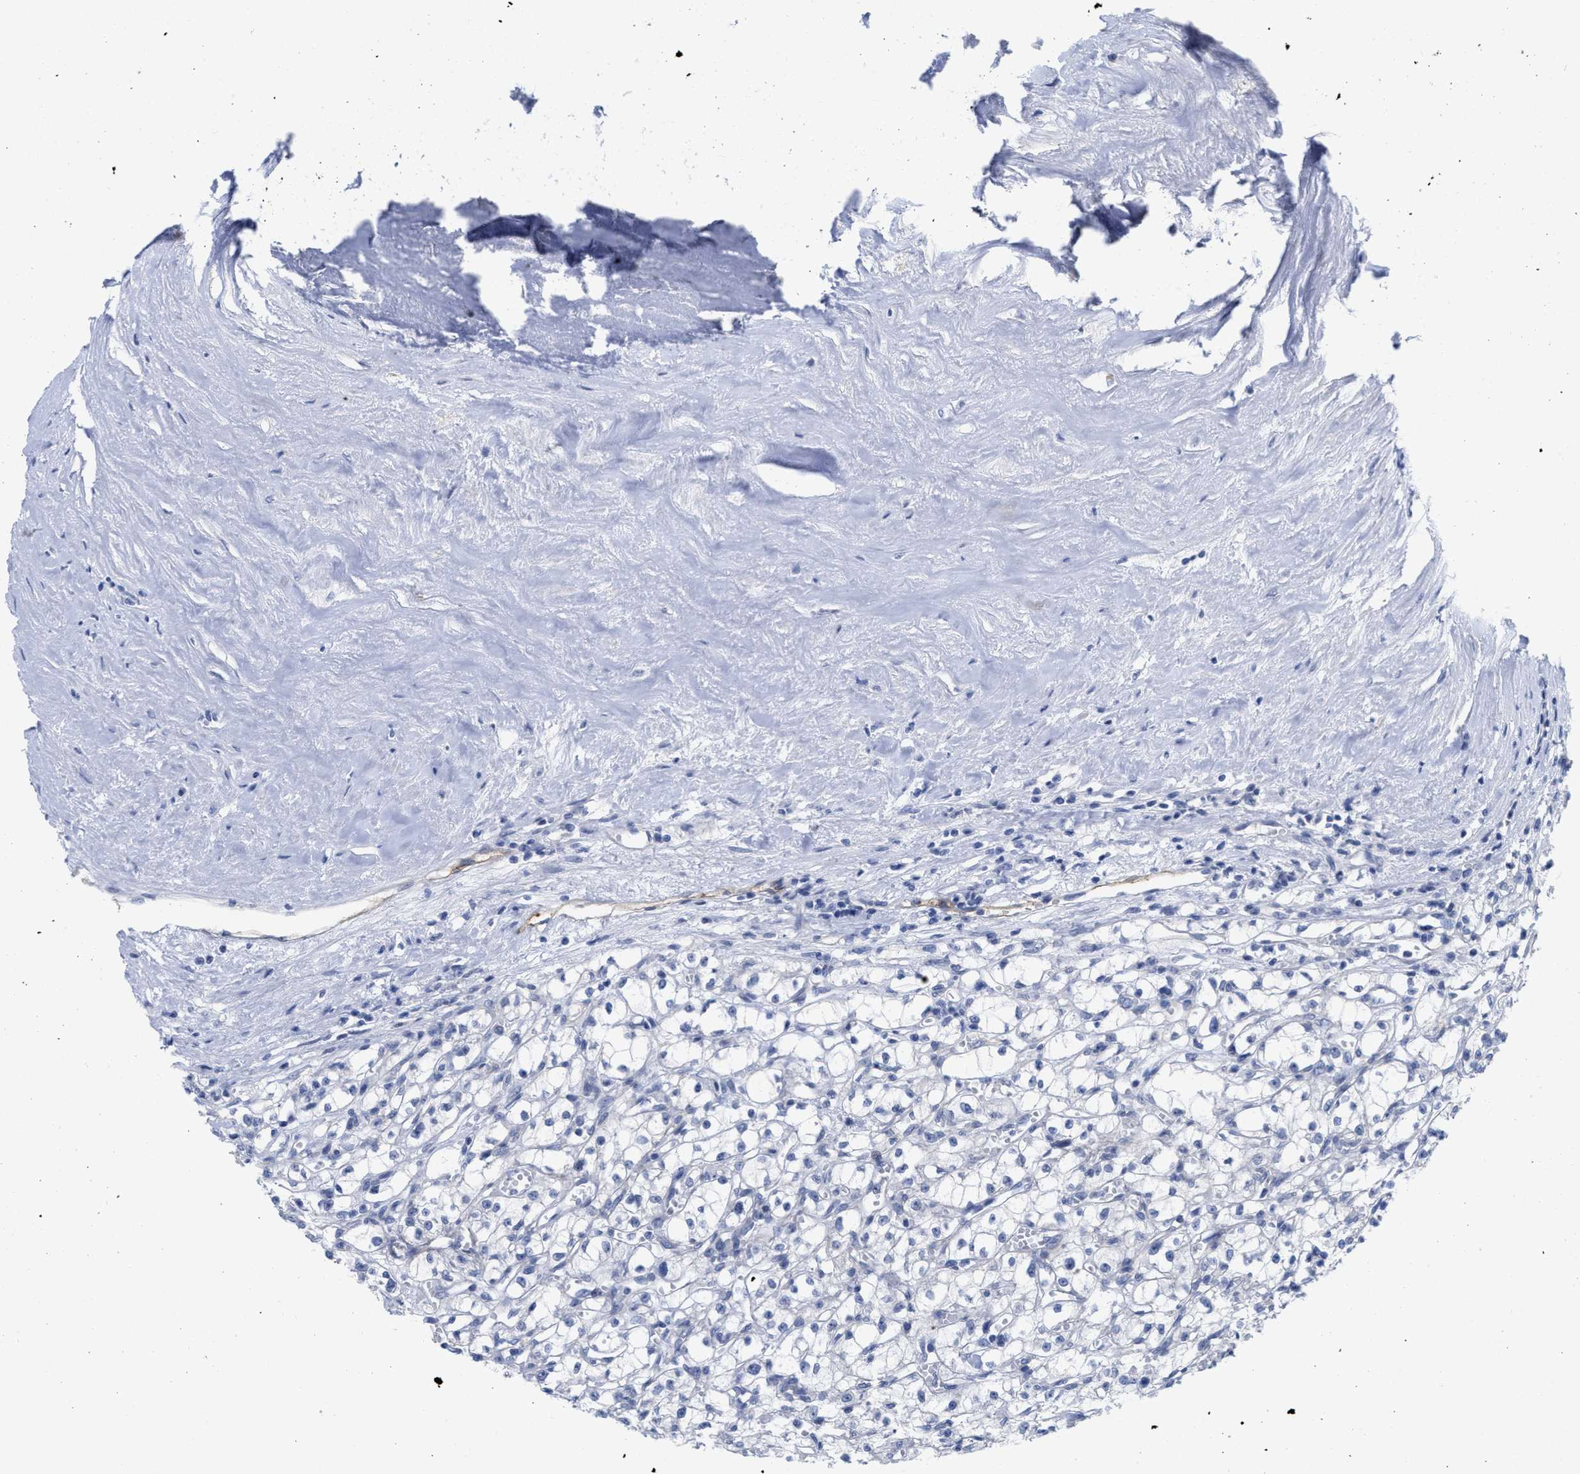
{"staining": {"intensity": "negative", "quantity": "none", "location": "none"}, "tissue": "renal cancer", "cell_type": "Tumor cells", "image_type": "cancer", "snomed": [{"axis": "morphology", "description": "Adenocarcinoma, NOS"}, {"axis": "topography", "description": "Kidney"}], "caption": "IHC of renal adenocarcinoma displays no positivity in tumor cells.", "gene": "ACKR1", "patient": {"sex": "male", "age": 56}}